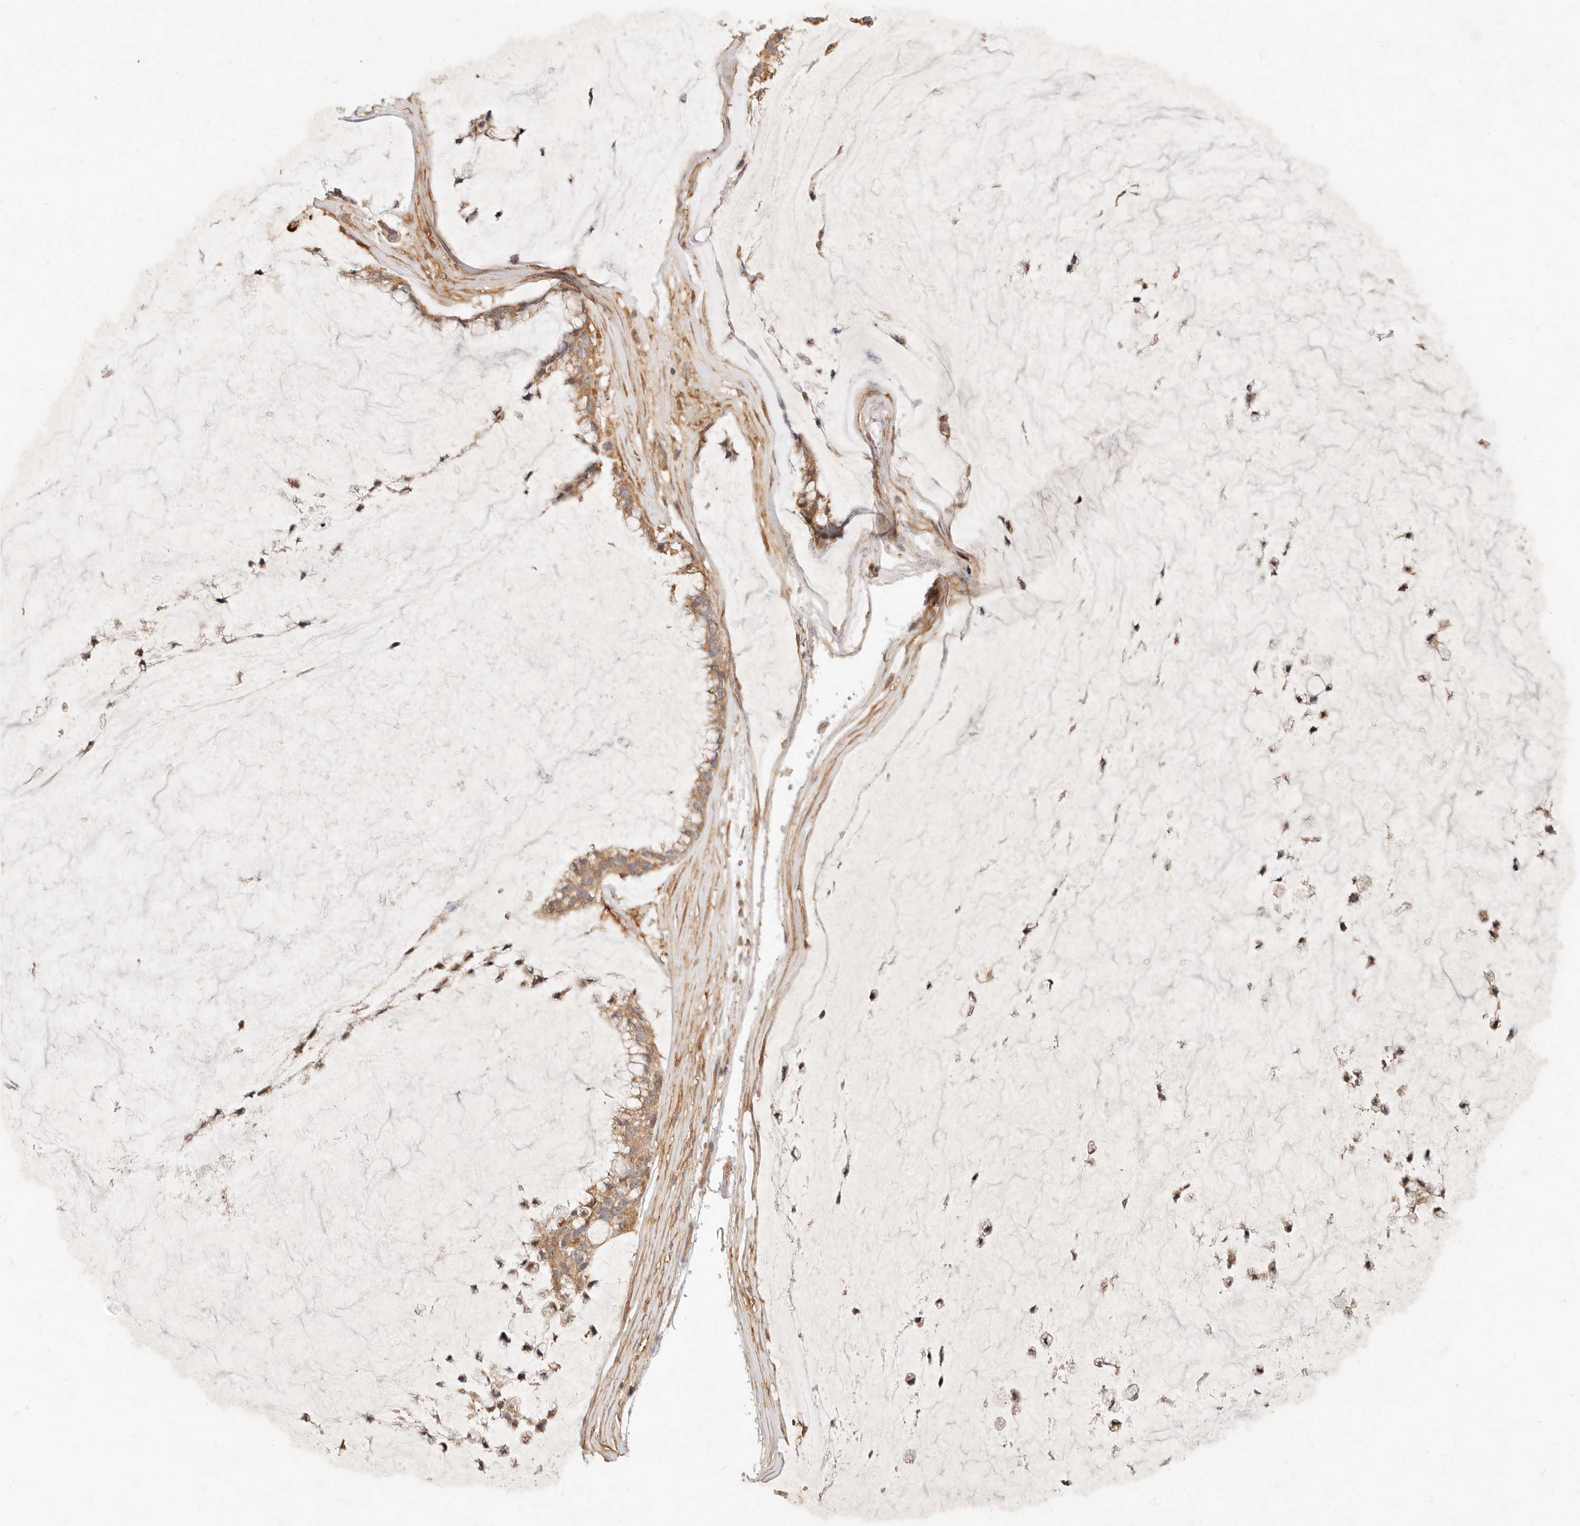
{"staining": {"intensity": "moderate", "quantity": ">75%", "location": "cytoplasmic/membranous"}, "tissue": "ovarian cancer", "cell_type": "Tumor cells", "image_type": "cancer", "snomed": [{"axis": "morphology", "description": "Cystadenocarcinoma, mucinous, NOS"}, {"axis": "topography", "description": "Ovary"}], "caption": "Moderate cytoplasmic/membranous expression for a protein is present in about >75% of tumor cells of ovarian cancer (mucinous cystadenocarcinoma) using immunohistochemistry (IHC).", "gene": "UBXN10", "patient": {"sex": "female", "age": 39}}